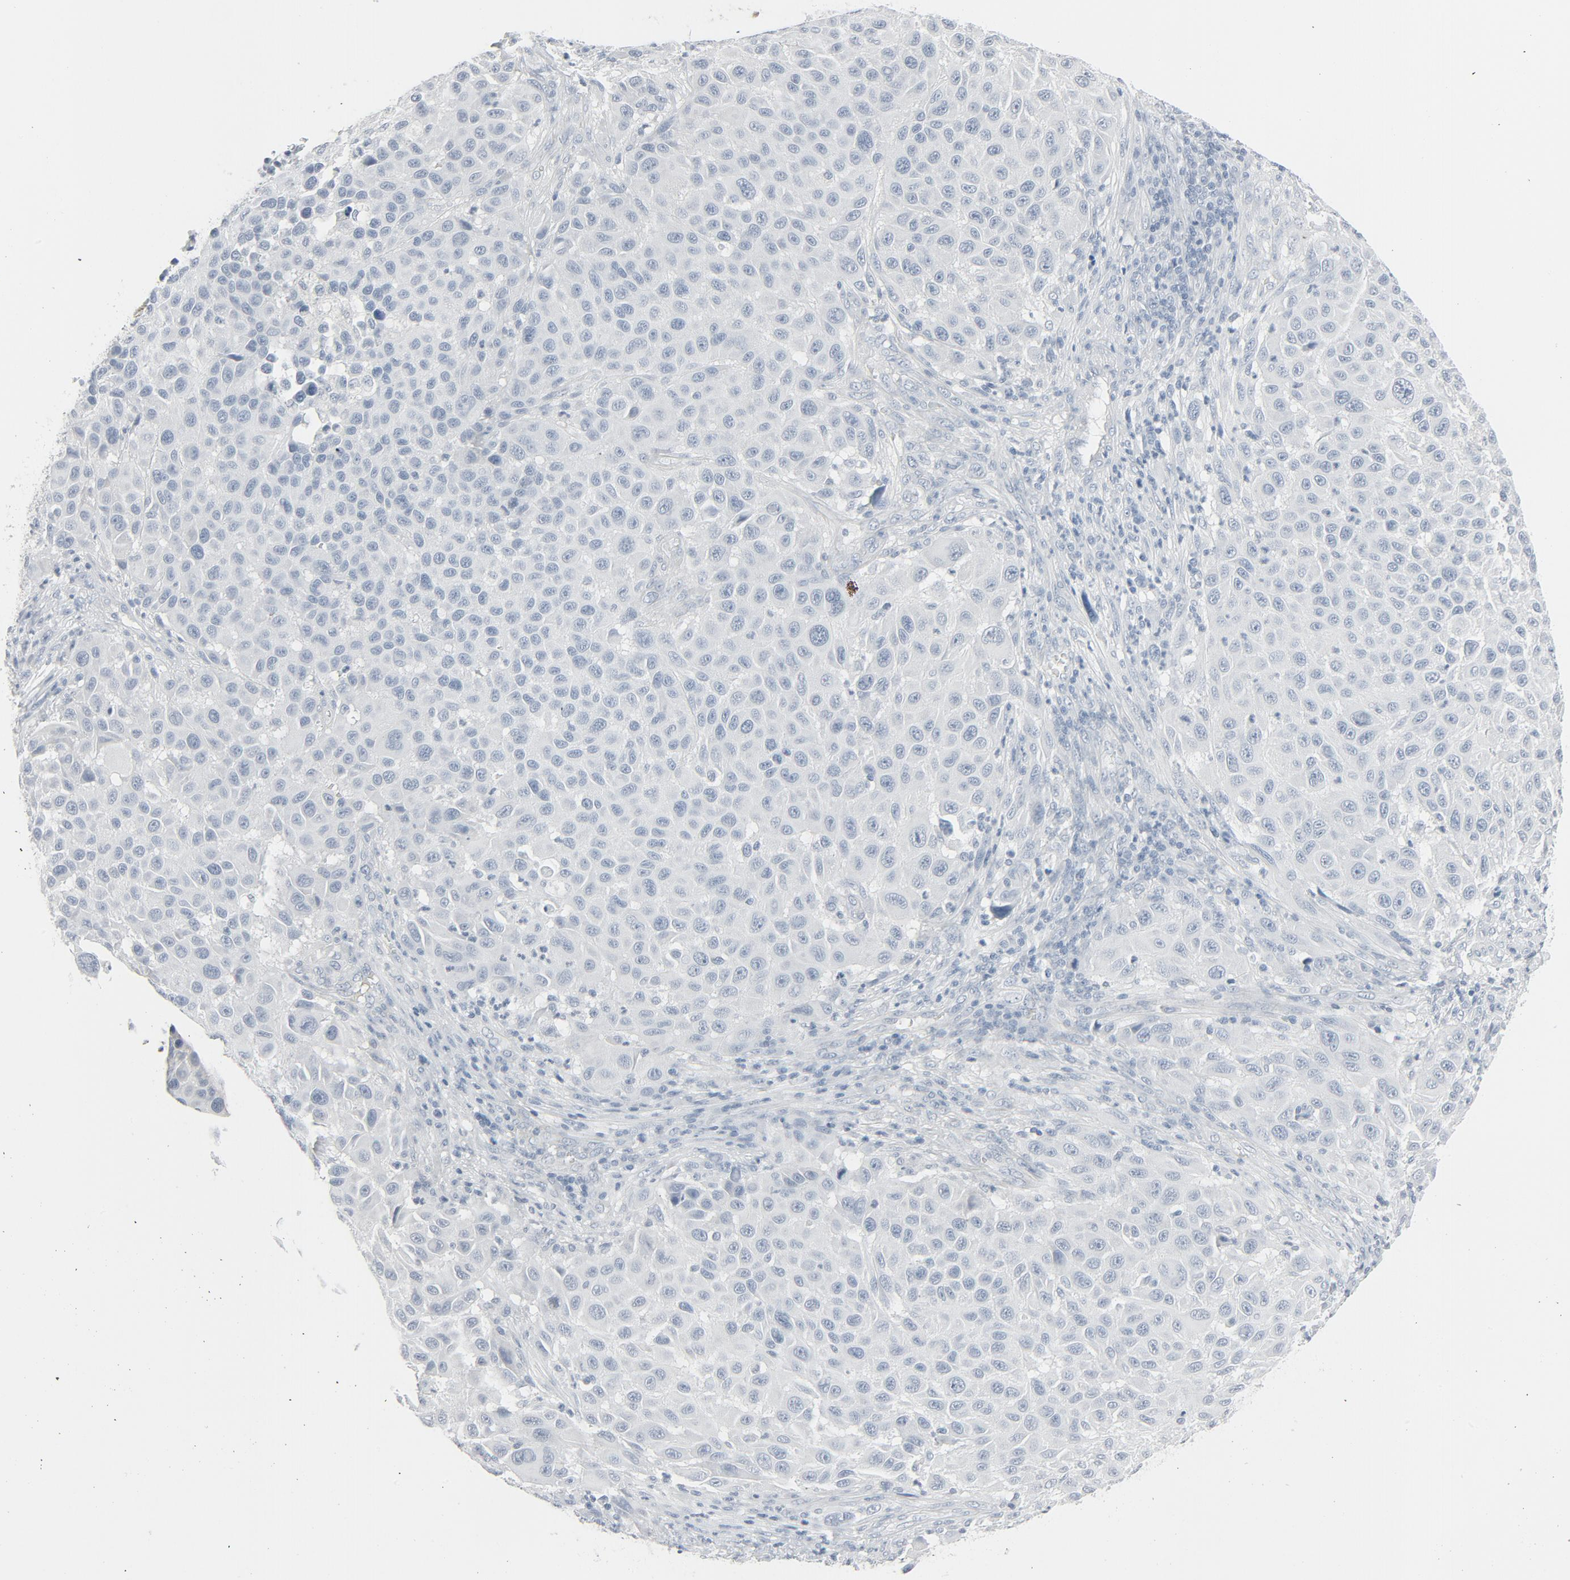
{"staining": {"intensity": "negative", "quantity": "none", "location": "none"}, "tissue": "melanoma", "cell_type": "Tumor cells", "image_type": "cancer", "snomed": [{"axis": "morphology", "description": "Malignant melanoma, Metastatic site"}, {"axis": "topography", "description": "Lymph node"}], "caption": "Malignant melanoma (metastatic site) was stained to show a protein in brown. There is no significant expression in tumor cells.", "gene": "FGFR3", "patient": {"sex": "male", "age": 61}}